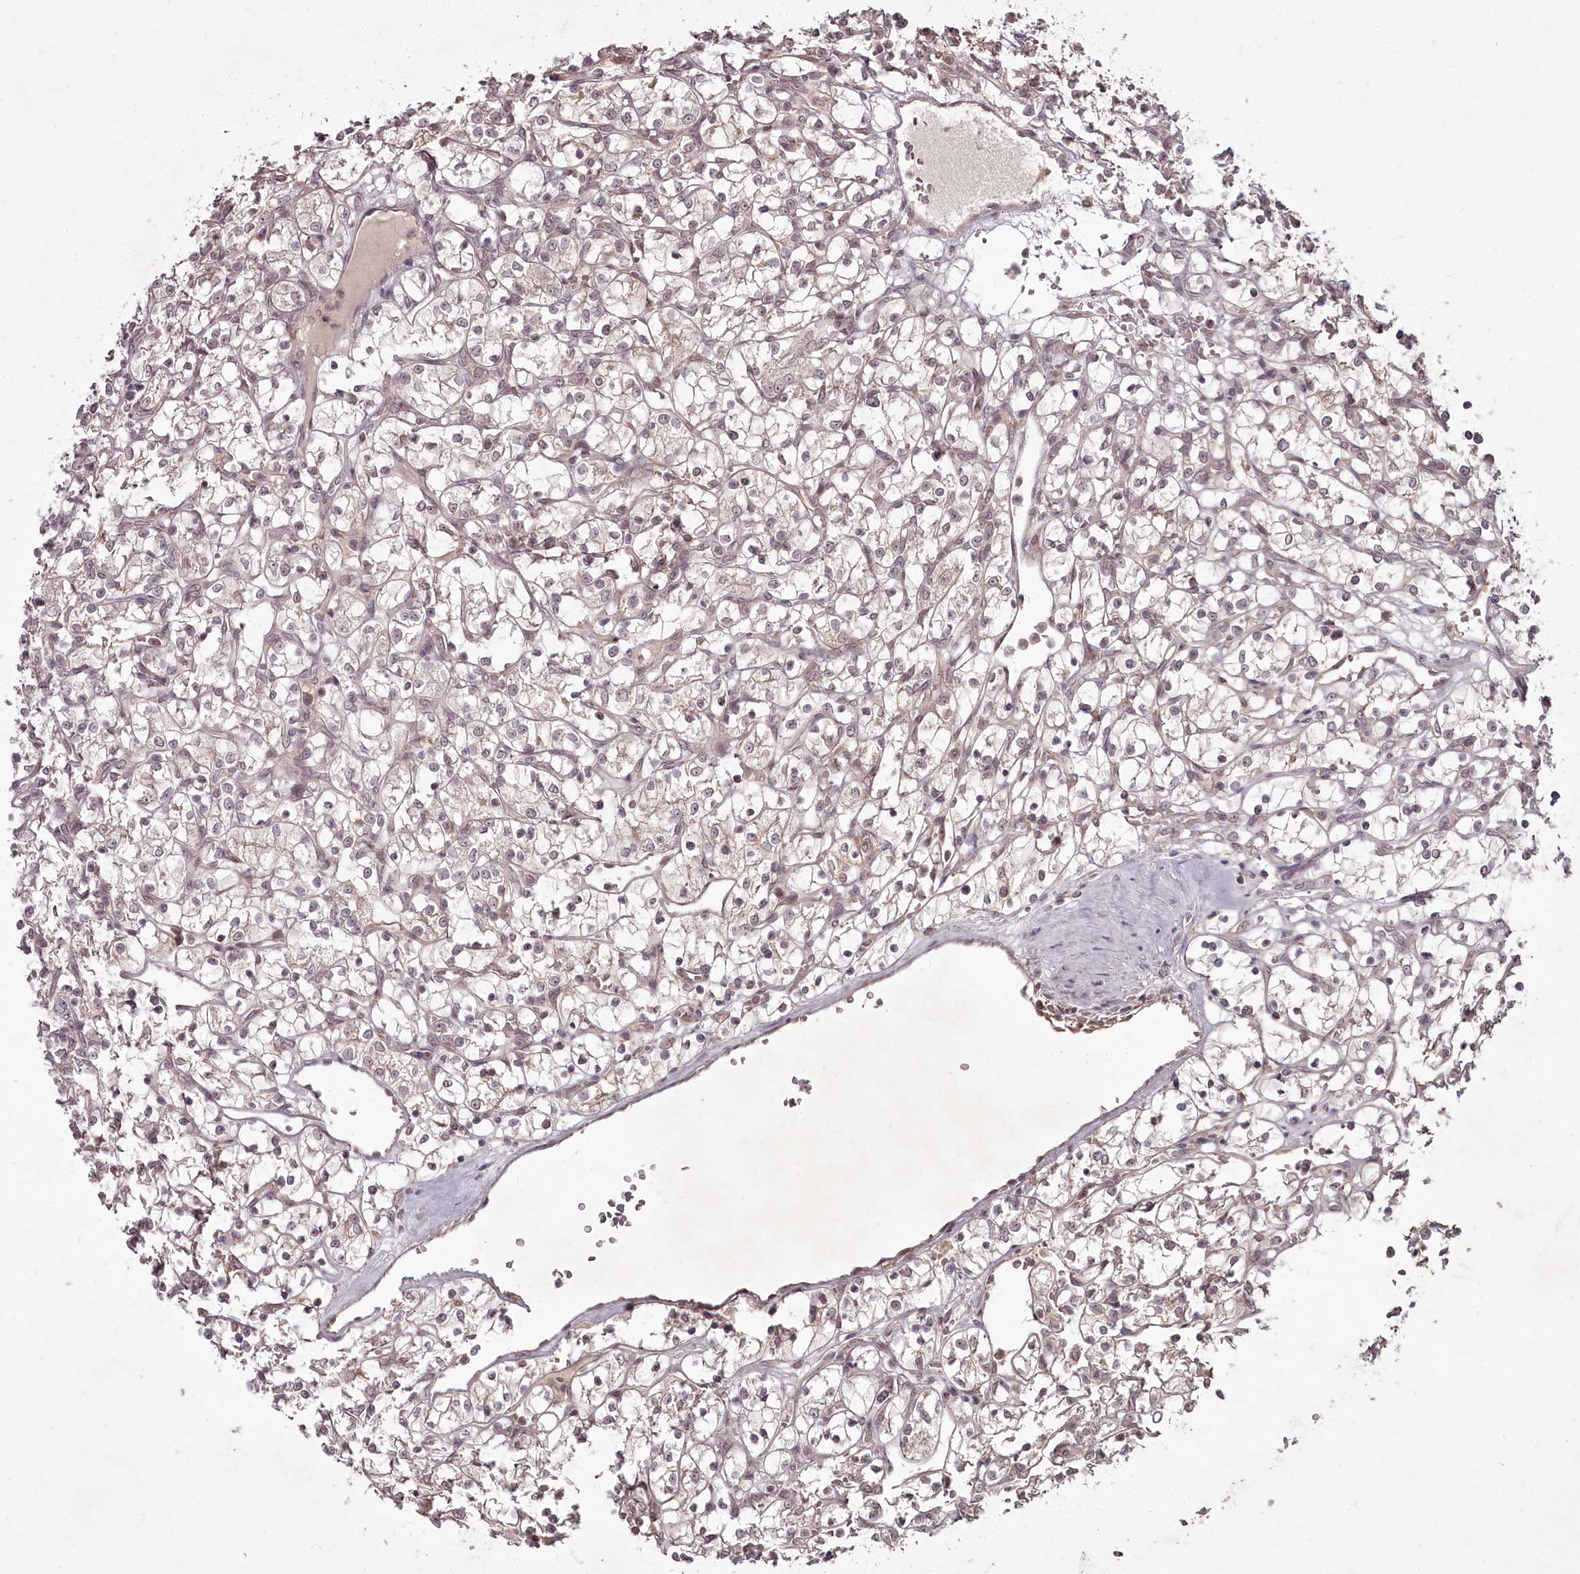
{"staining": {"intensity": "weak", "quantity": "<25%", "location": "cytoplasmic/membranous"}, "tissue": "renal cancer", "cell_type": "Tumor cells", "image_type": "cancer", "snomed": [{"axis": "morphology", "description": "Adenocarcinoma, NOS"}, {"axis": "topography", "description": "Kidney"}], "caption": "An IHC histopathology image of adenocarcinoma (renal) is shown. There is no staining in tumor cells of adenocarcinoma (renal). The staining was performed using DAB to visualize the protein expression in brown, while the nuclei were stained in blue with hematoxylin (Magnification: 20x).", "gene": "PCBP2", "patient": {"sex": "female", "age": 69}}